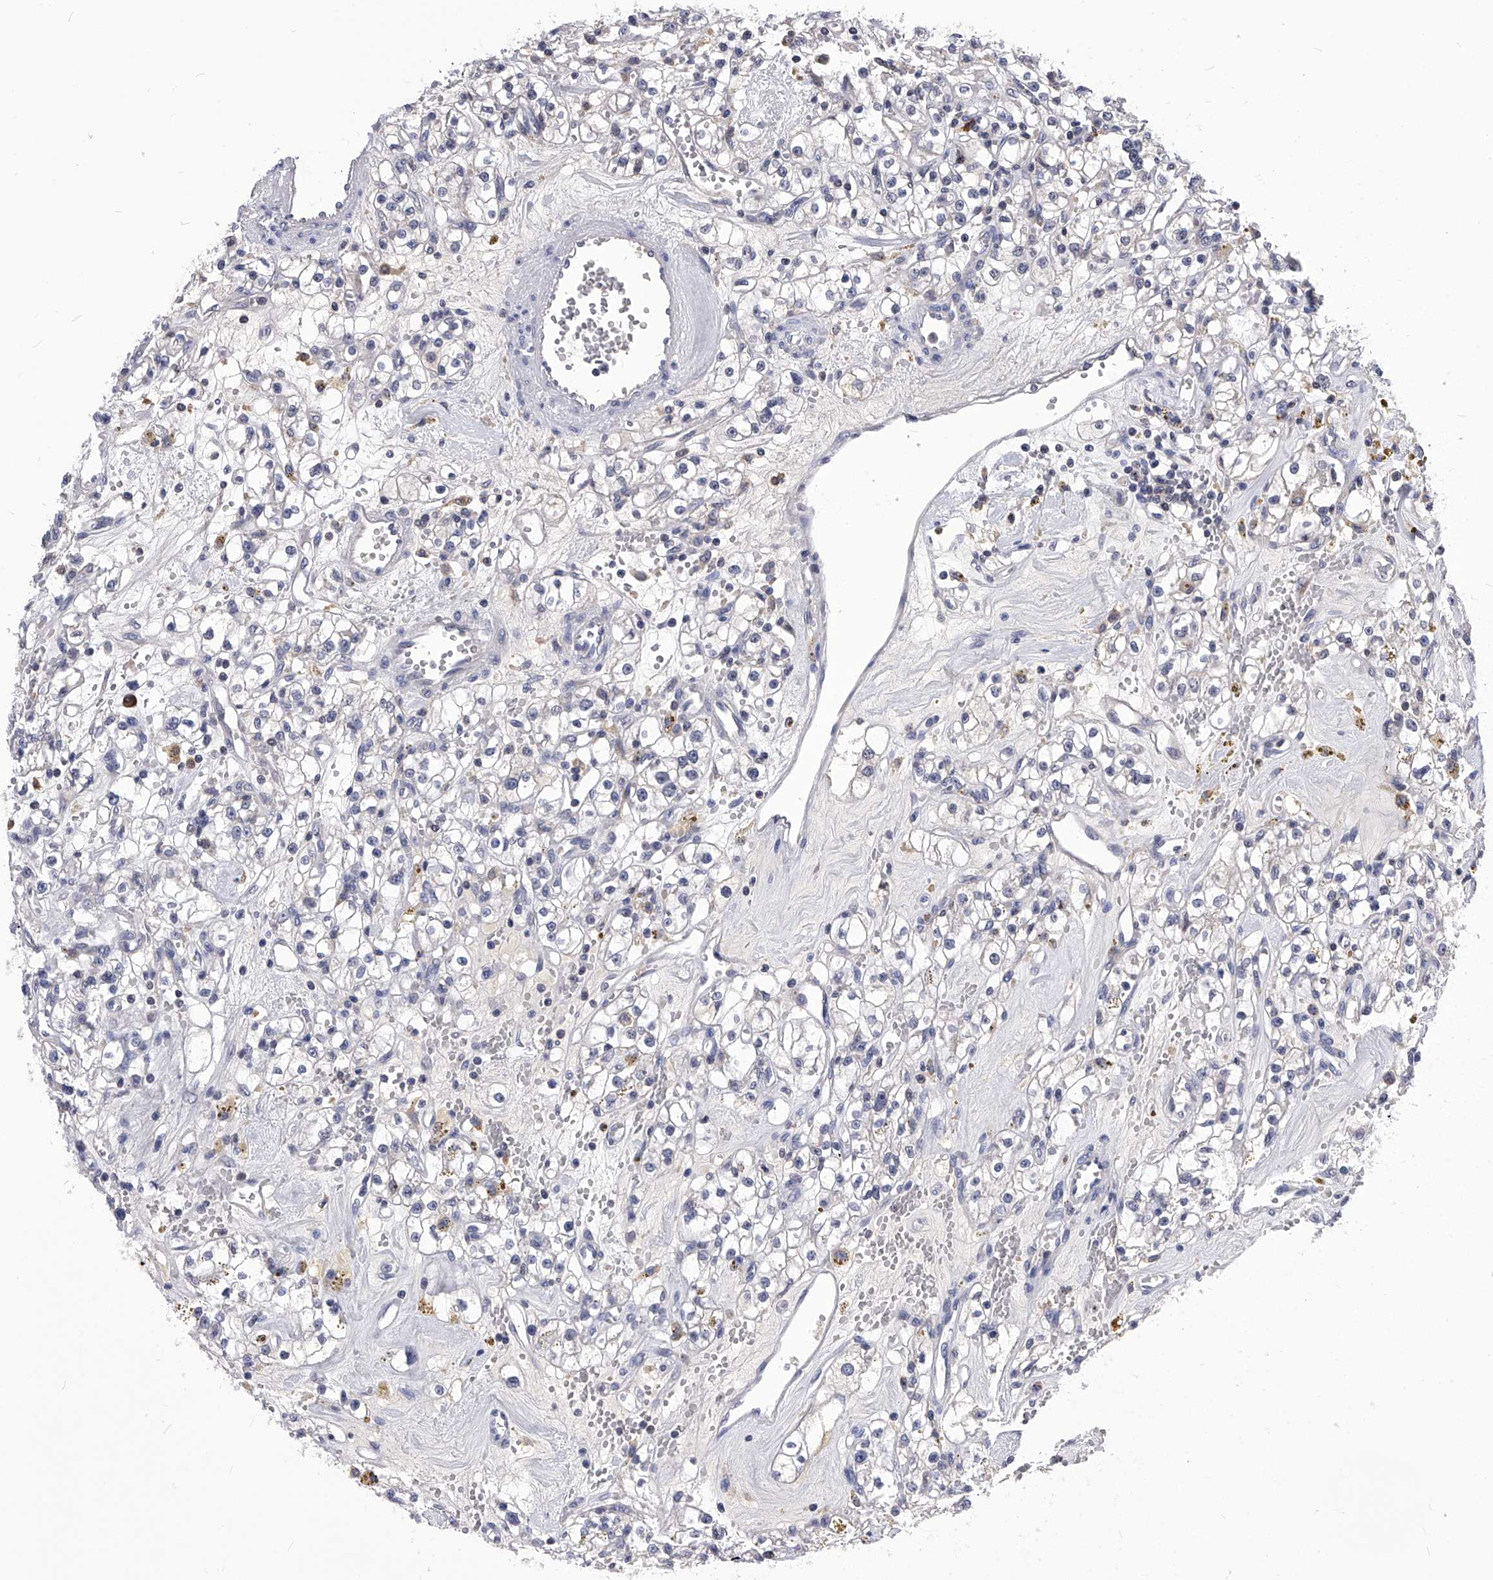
{"staining": {"intensity": "negative", "quantity": "none", "location": "none"}, "tissue": "renal cancer", "cell_type": "Tumor cells", "image_type": "cancer", "snomed": [{"axis": "morphology", "description": "Adenocarcinoma, NOS"}, {"axis": "topography", "description": "Kidney"}], "caption": "High power microscopy image of an immunohistochemistry (IHC) image of renal adenocarcinoma, revealing no significant positivity in tumor cells. The staining was performed using DAB (3,3'-diaminobenzidine) to visualize the protein expression in brown, while the nuclei were stained in blue with hematoxylin (Magnification: 20x).", "gene": "ID1", "patient": {"sex": "male", "age": 56}}